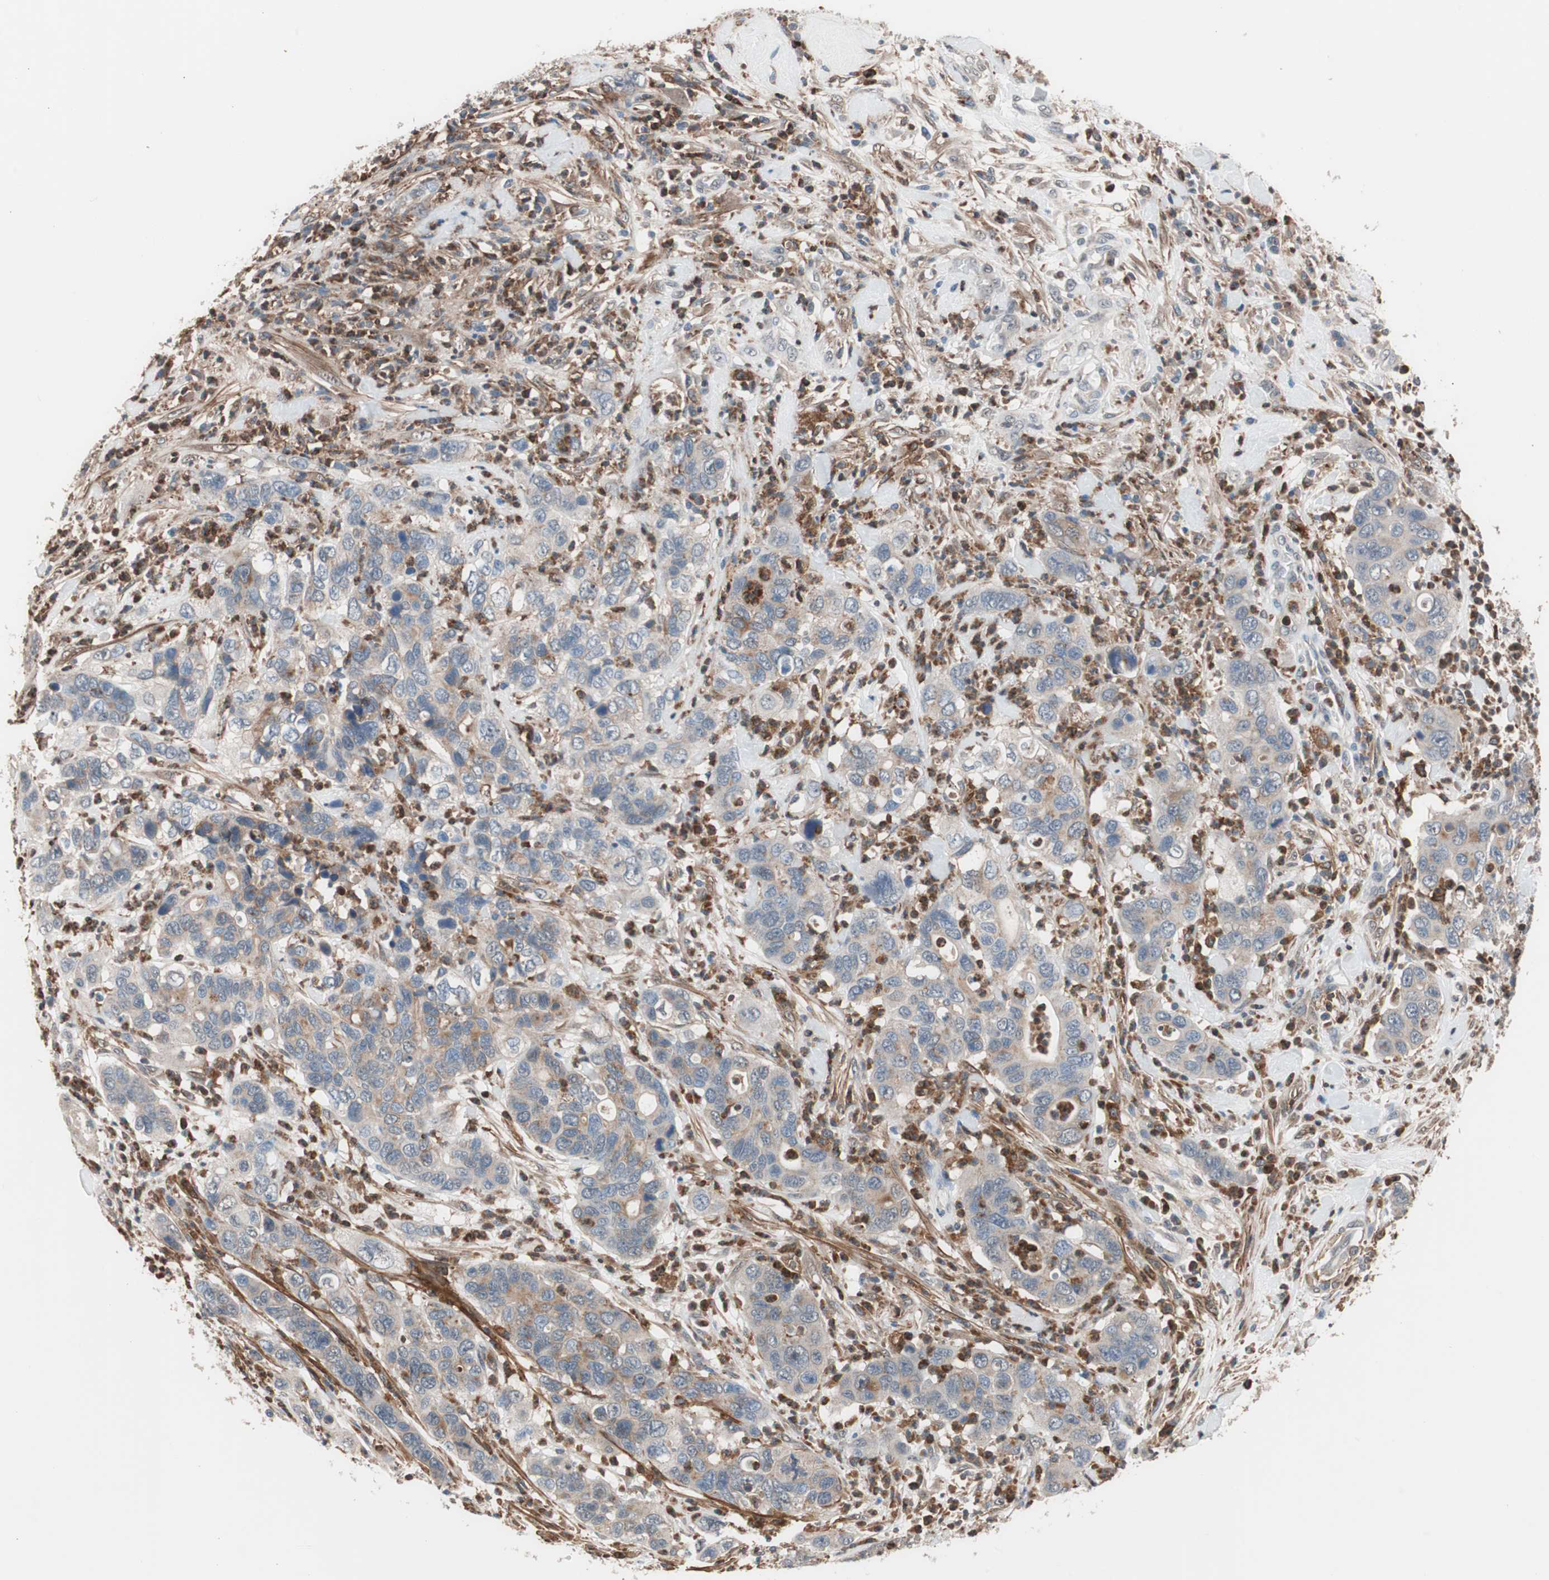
{"staining": {"intensity": "weak", "quantity": "<25%", "location": "cytoplasmic/membranous"}, "tissue": "pancreatic cancer", "cell_type": "Tumor cells", "image_type": "cancer", "snomed": [{"axis": "morphology", "description": "Adenocarcinoma, NOS"}, {"axis": "topography", "description": "Pancreas"}], "caption": "Immunohistochemistry (IHC) of pancreatic adenocarcinoma demonstrates no expression in tumor cells.", "gene": "LITAF", "patient": {"sex": "female", "age": 71}}